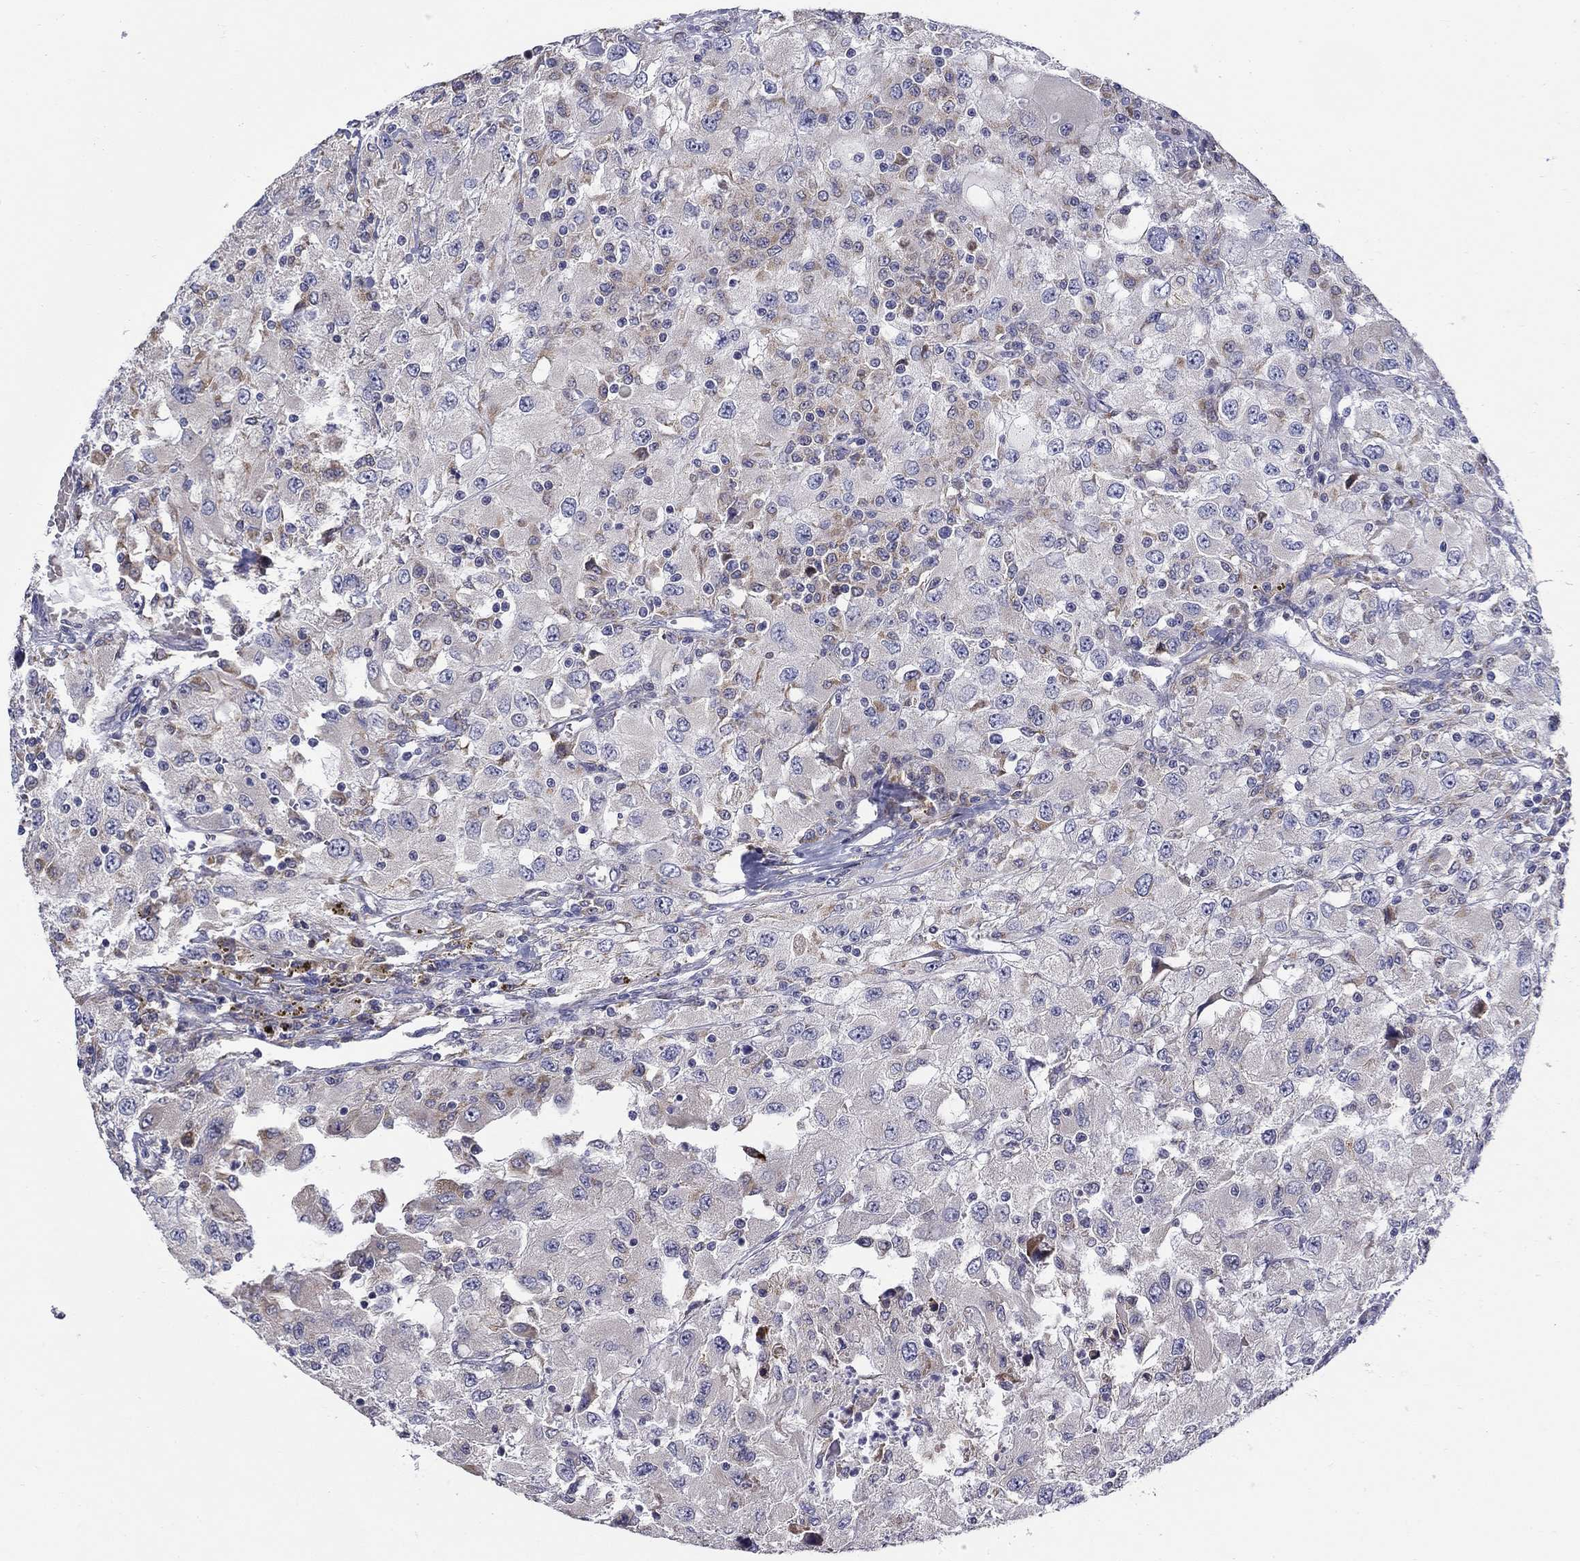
{"staining": {"intensity": "negative", "quantity": "none", "location": "none"}, "tissue": "renal cancer", "cell_type": "Tumor cells", "image_type": "cancer", "snomed": [{"axis": "morphology", "description": "Adenocarcinoma, NOS"}, {"axis": "topography", "description": "Kidney"}], "caption": "Tumor cells are negative for brown protein staining in adenocarcinoma (renal).", "gene": "QRFPR", "patient": {"sex": "female", "age": 67}}